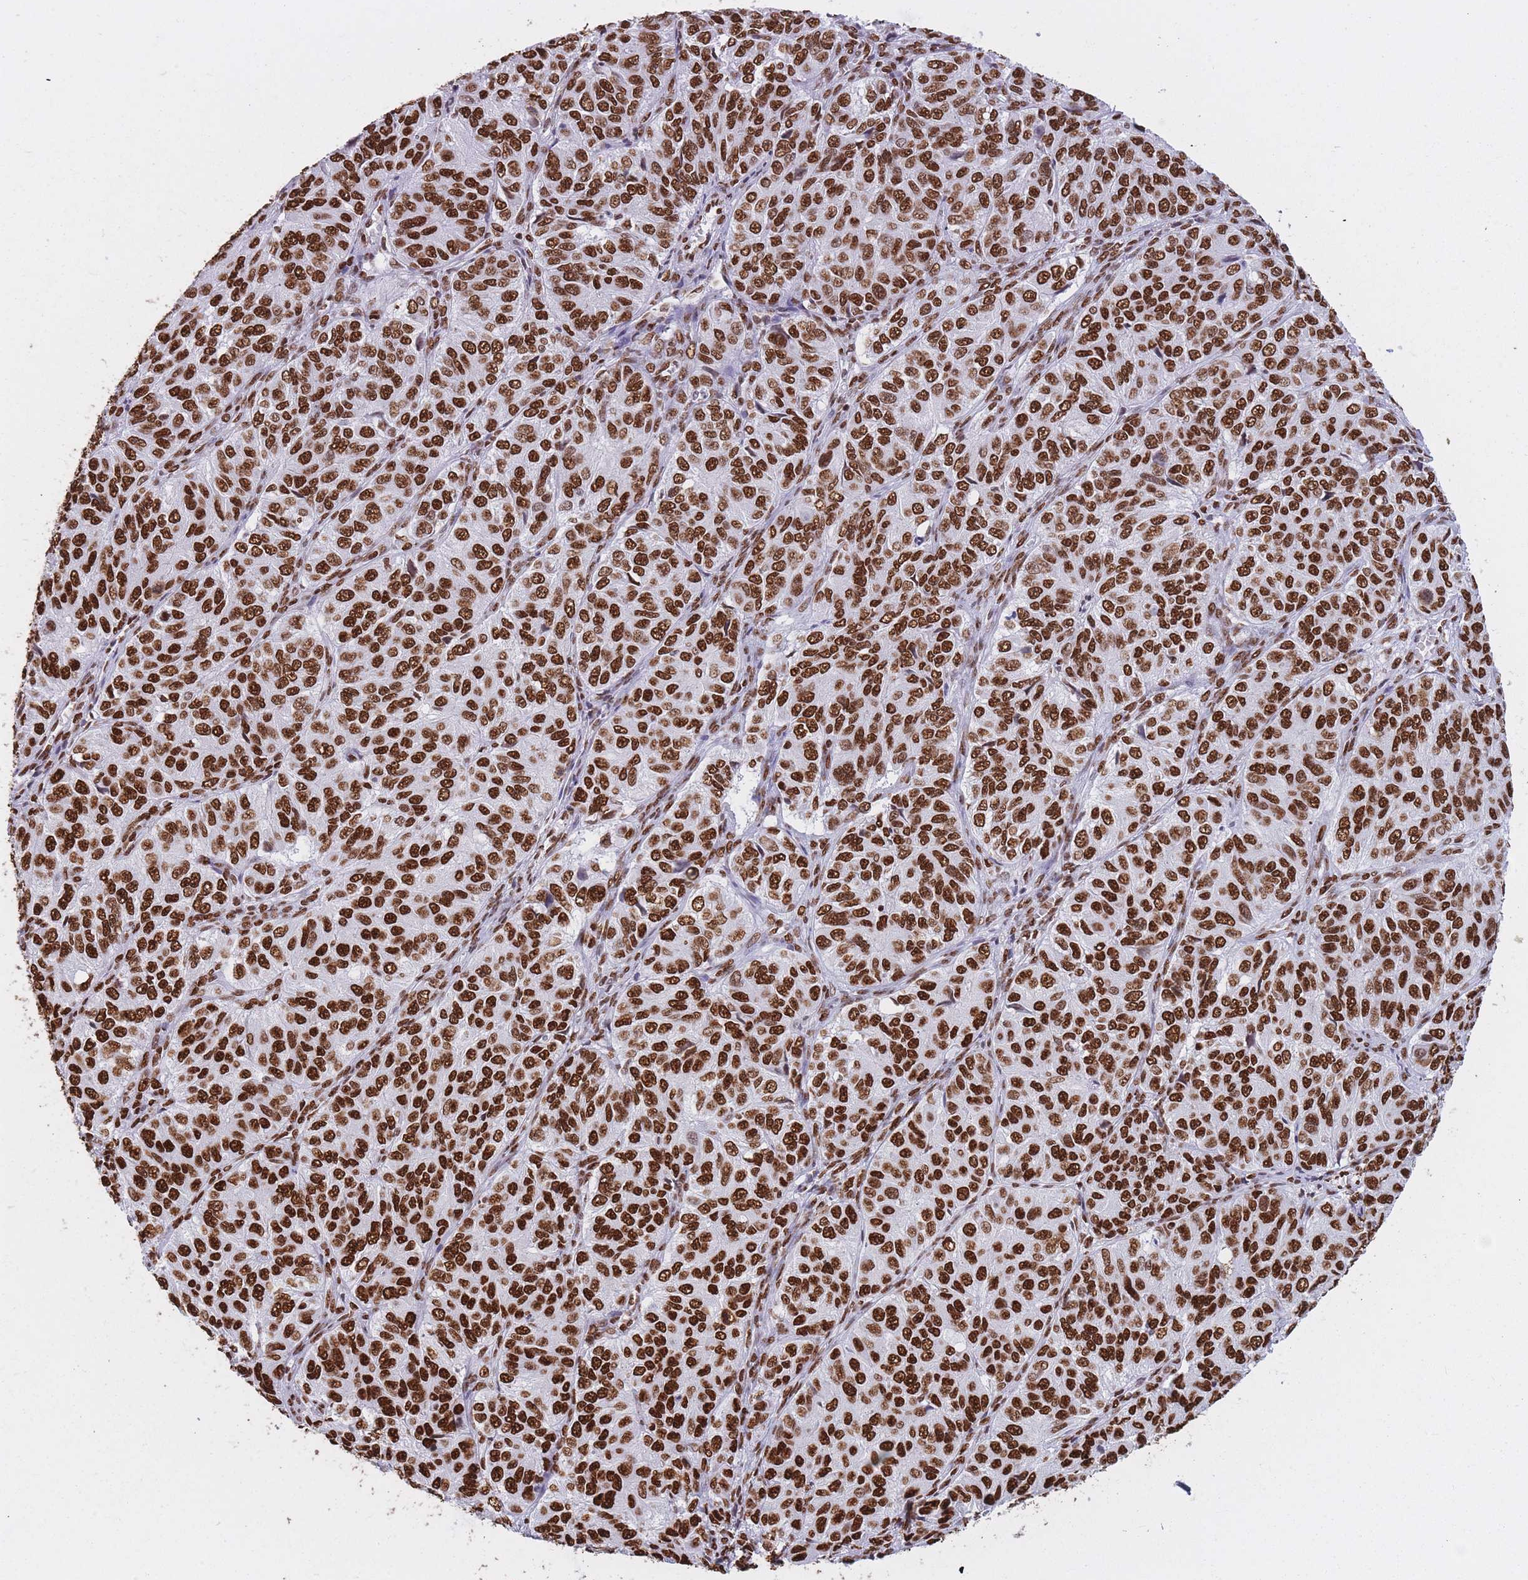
{"staining": {"intensity": "strong", "quantity": ">75%", "location": "nuclear"}, "tissue": "ovarian cancer", "cell_type": "Tumor cells", "image_type": "cancer", "snomed": [{"axis": "morphology", "description": "Carcinoma, endometroid"}, {"axis": "topography", "description": "Ovary"}], "caption": "Ovarian cancer stained with immunohistochemistry exhibits strong nuclear expression in approximately >75% of tumor cells.", "gene": "HNRNPUL1", "patient": {"sex": "female", "age": 51}}